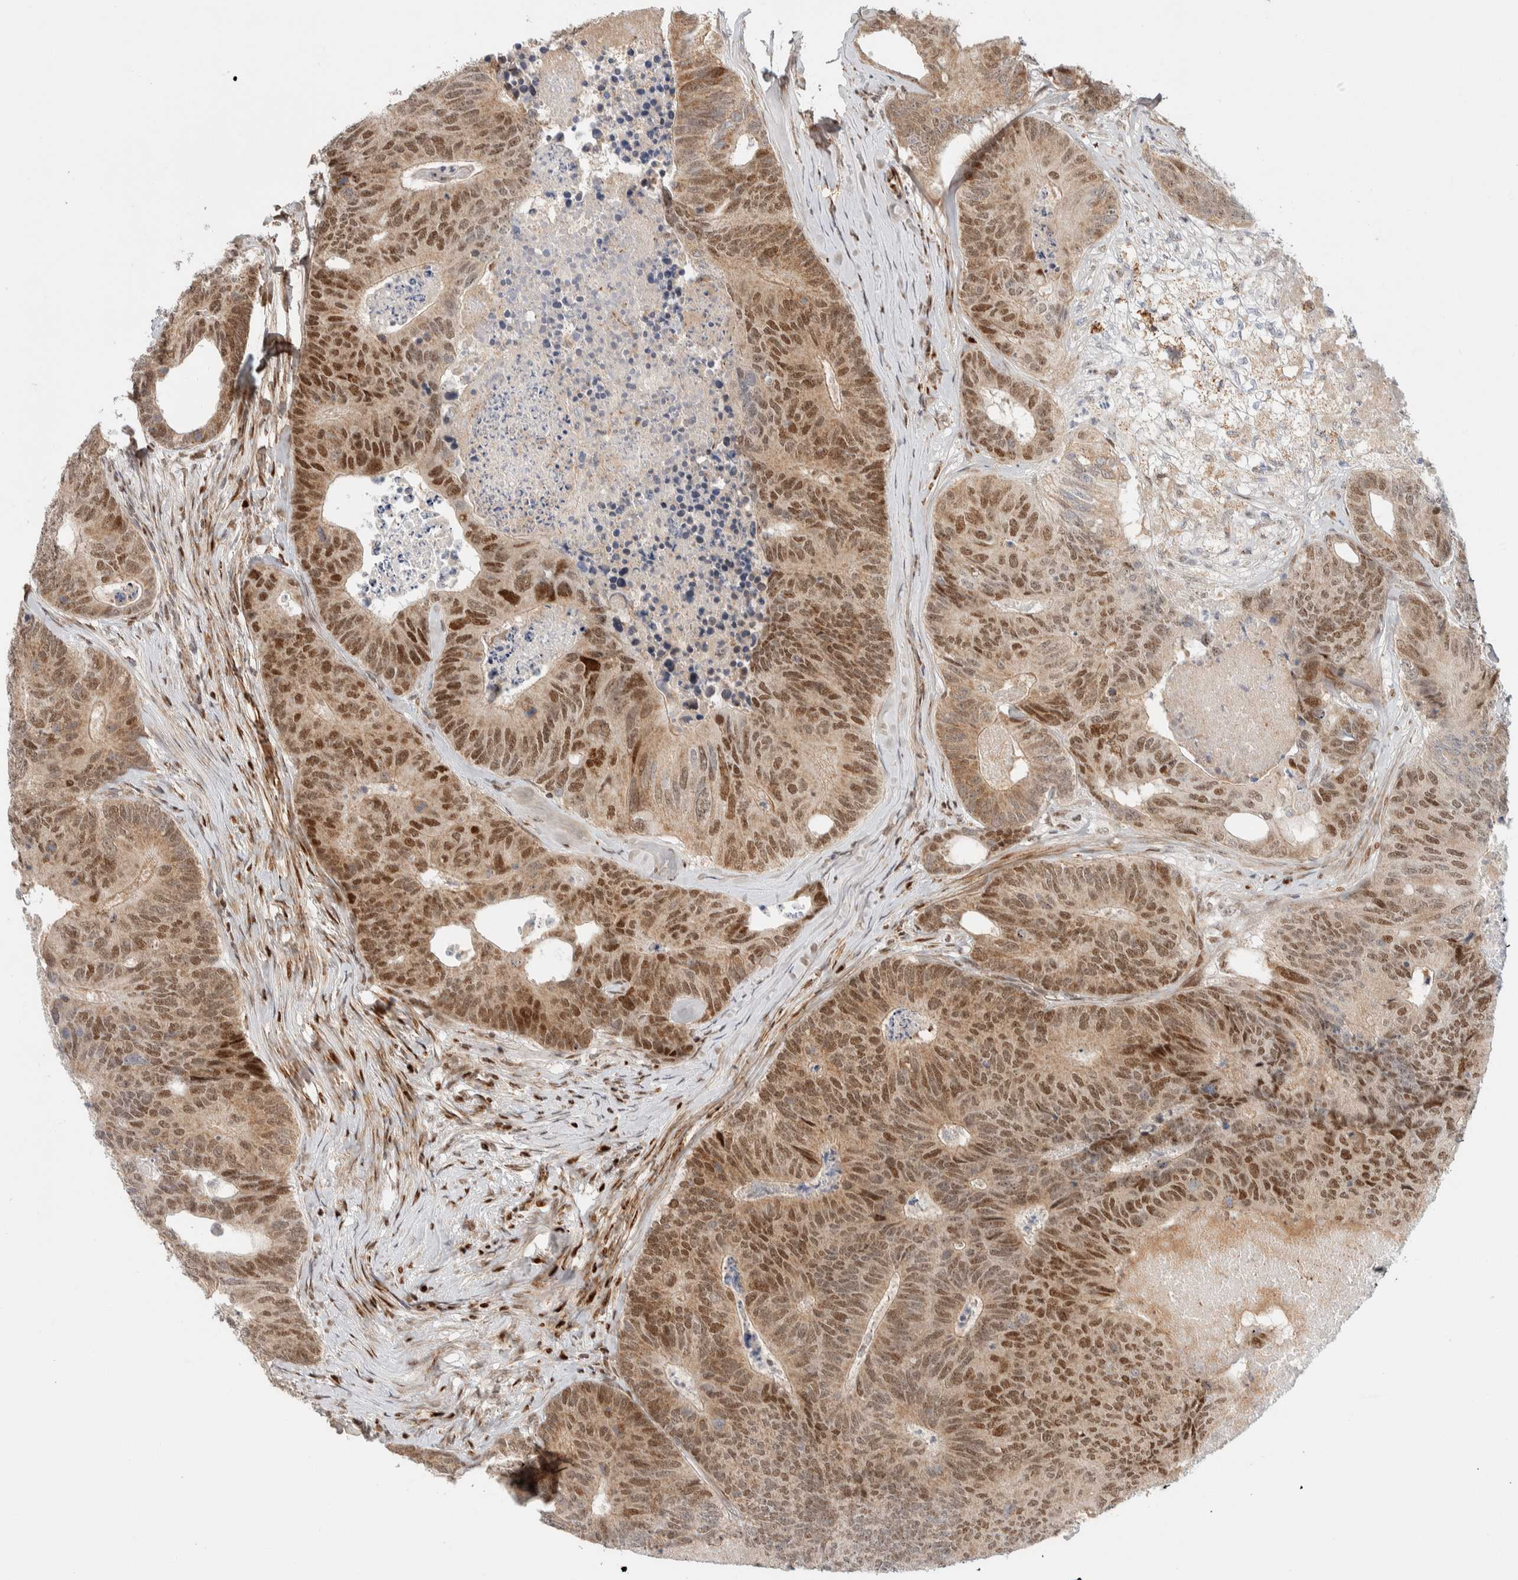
{"staining": {"intensity": "moderate", "quantity": ">75%", "location": "cytoplasmic/membranous,nuclear"}, "tissue": "colorectal cancer", "cell_type": "Tumor cells", "image_type": "cancer", "snomed": [{"axis": "morphology", "description": "Adenocarcinoma, NOS"}, {"axis": "topography", "description": "Colon"}], "caption": "A histopathology image of human colorectal cancer stained for a protein displays moderate cytoplasmic/membranous and nuclear brown staining in tumor cells.", "gene": "TSPAN32", "patient": {"sex": "female", "age": 67}}